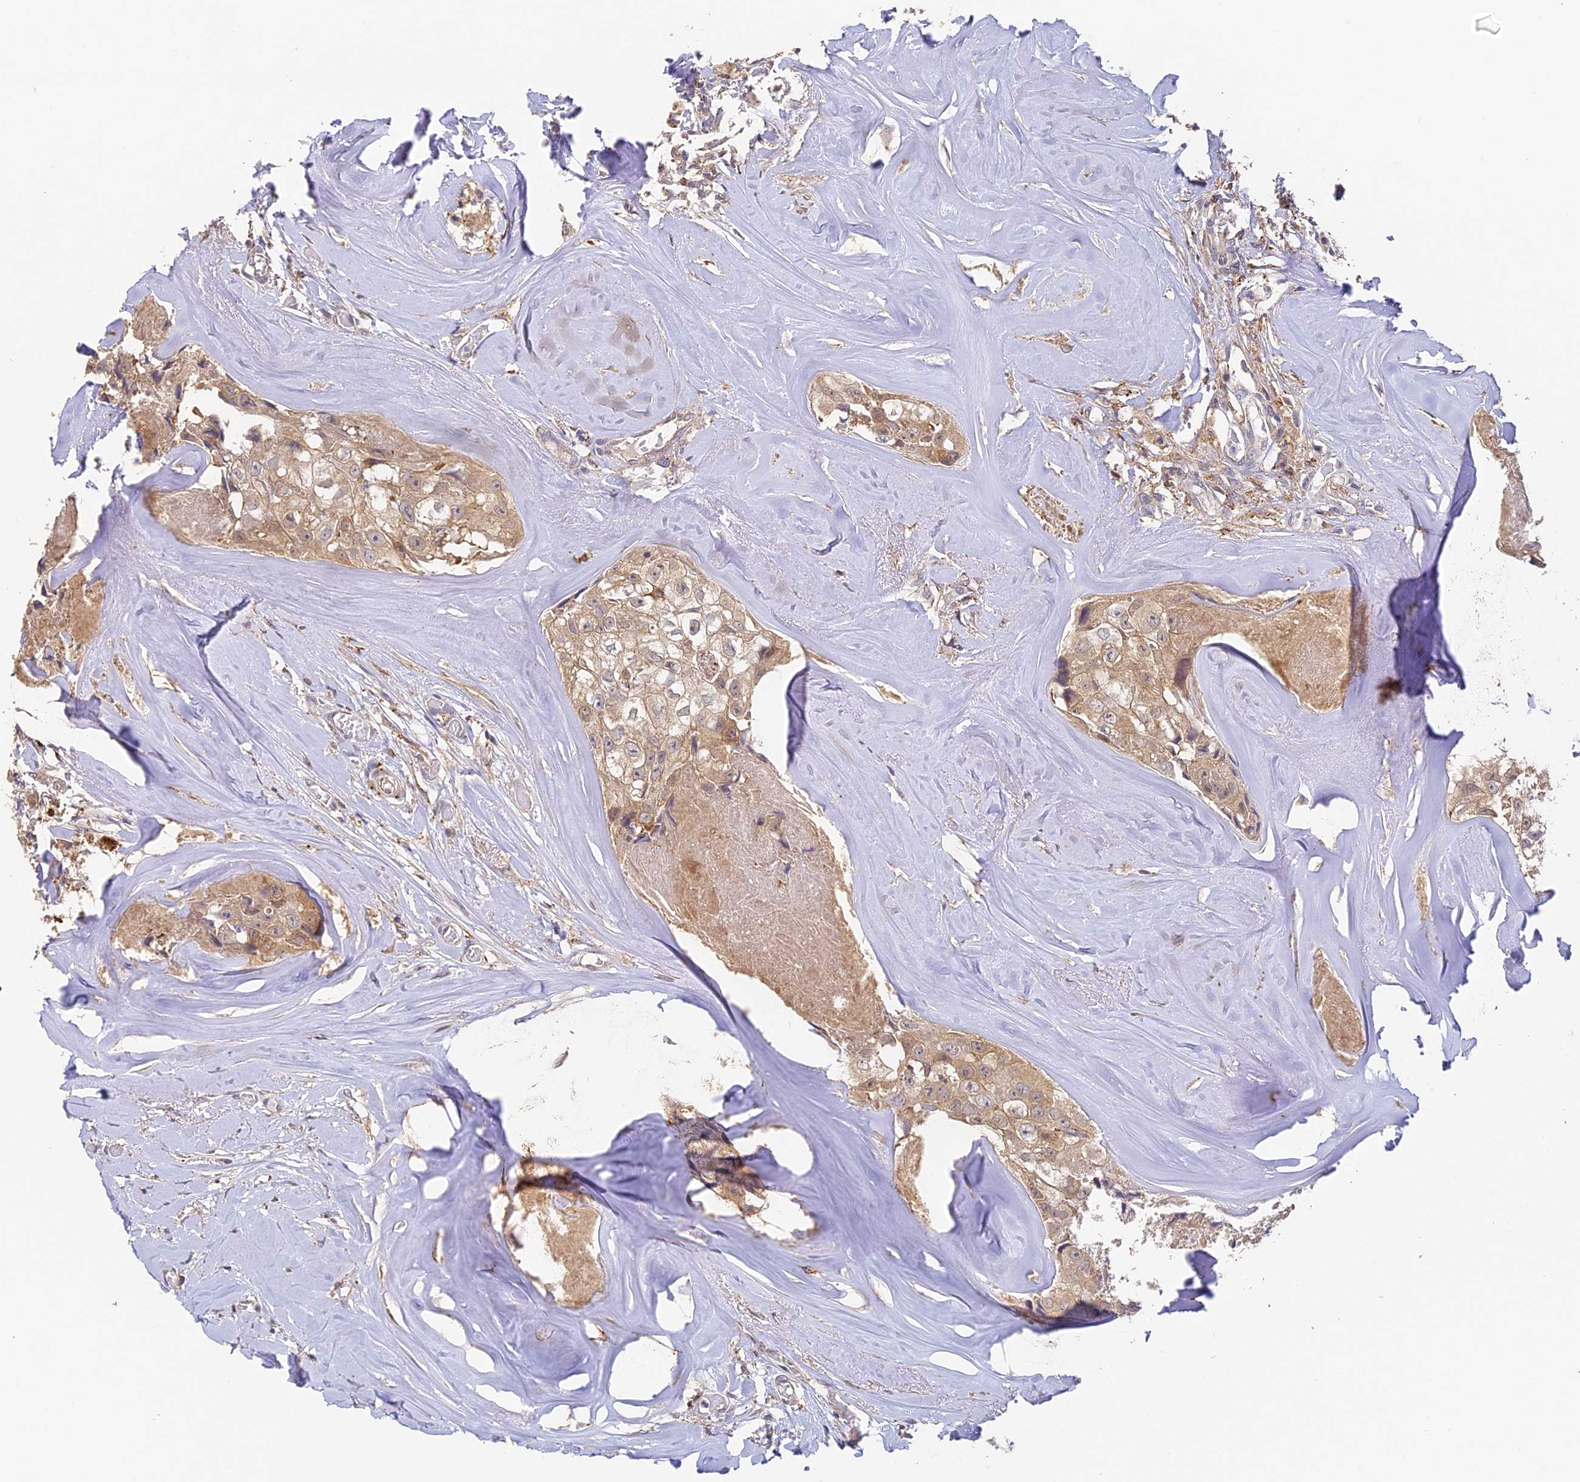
{"staining": {"intensity": "moderate", "quantity": ">75%", "location": "cytoplasmic/membranous"}, "tissue": "head and neck cancer", "cell_type": "Tumor cells", "image_type": "cancer", "snomed": [{"axis": "morphology", "description": "Adenocarcinoma, NOS"}, {"axis": "morphology", "description": "Adenocarcinoma, metastatic, NOS"}, {"axis": "topography", "description": "Head-Neck"}], "caption": "Head and neck cancer (metastatic adenocarcinoma) stained with immunohistochemistry exhibits moderate cytoplasmic/membranous staining in approximately >75% of tumor cells.", "gene": "YAE1", "patient": {"sex": "male", "age": 75}}